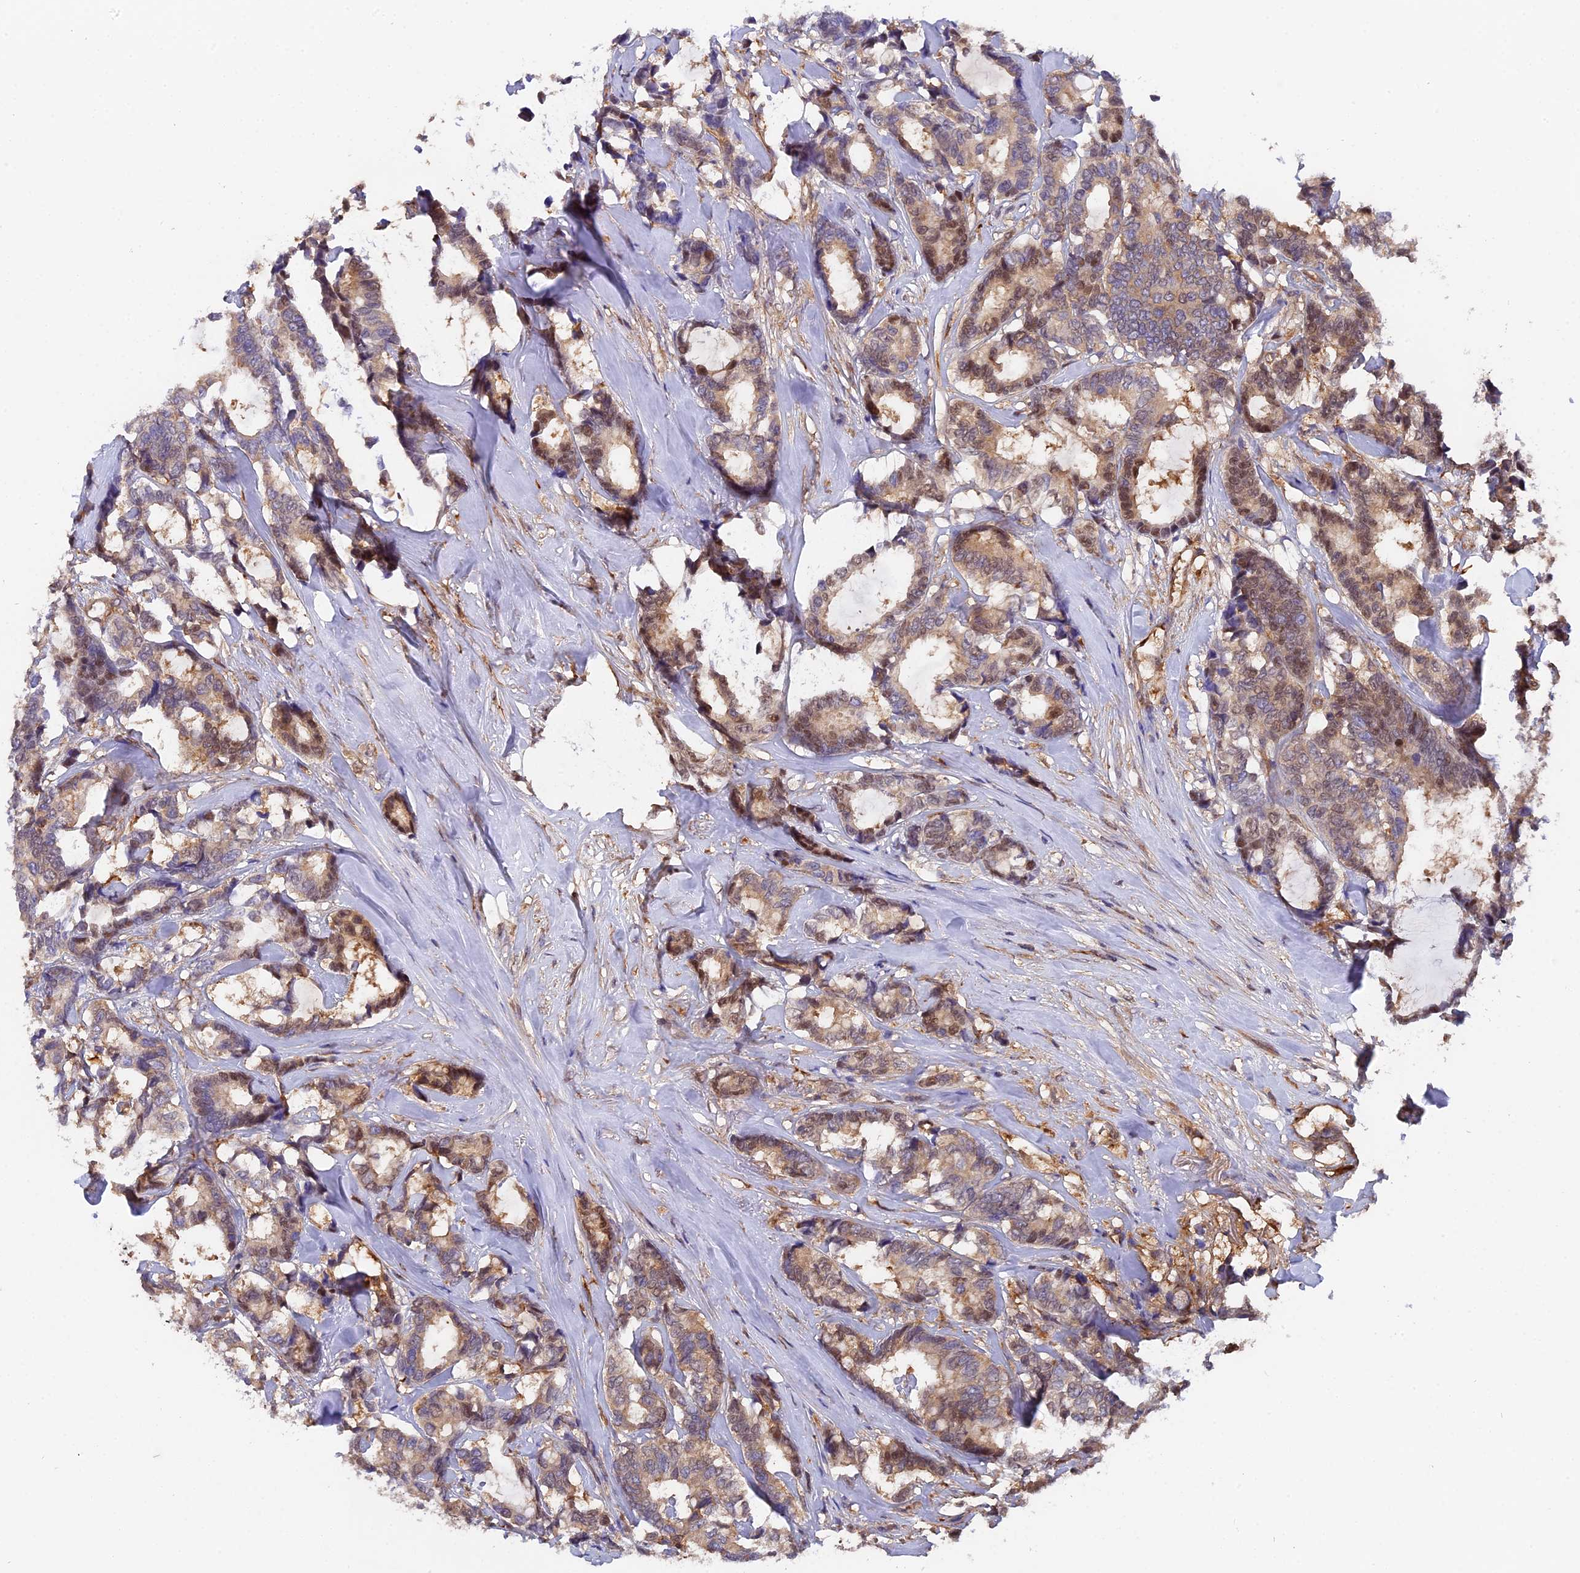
{"staining": {"intensity": "weak", "quantity": ">75%", "location": "cytoplasmic/membranous,nuclear"}, "tissue": "breast cancer", "cell_type": "Tumor cells", "image_type": "cancer", "snomed": [{"axis": "morphology", "description": "Duct carcinoma"}, {"axis": "topography", "description": "Breast"}], "caption": "This is an image of immunohistochemistry staining of breast cancer (infiltrating ductal carcinoma), which shows weak staining in the cytoplasmic/membranous and nuclear of tumor cells.", "gene": "FAM118B", "patient": {"sex": "female", "age": 87}}